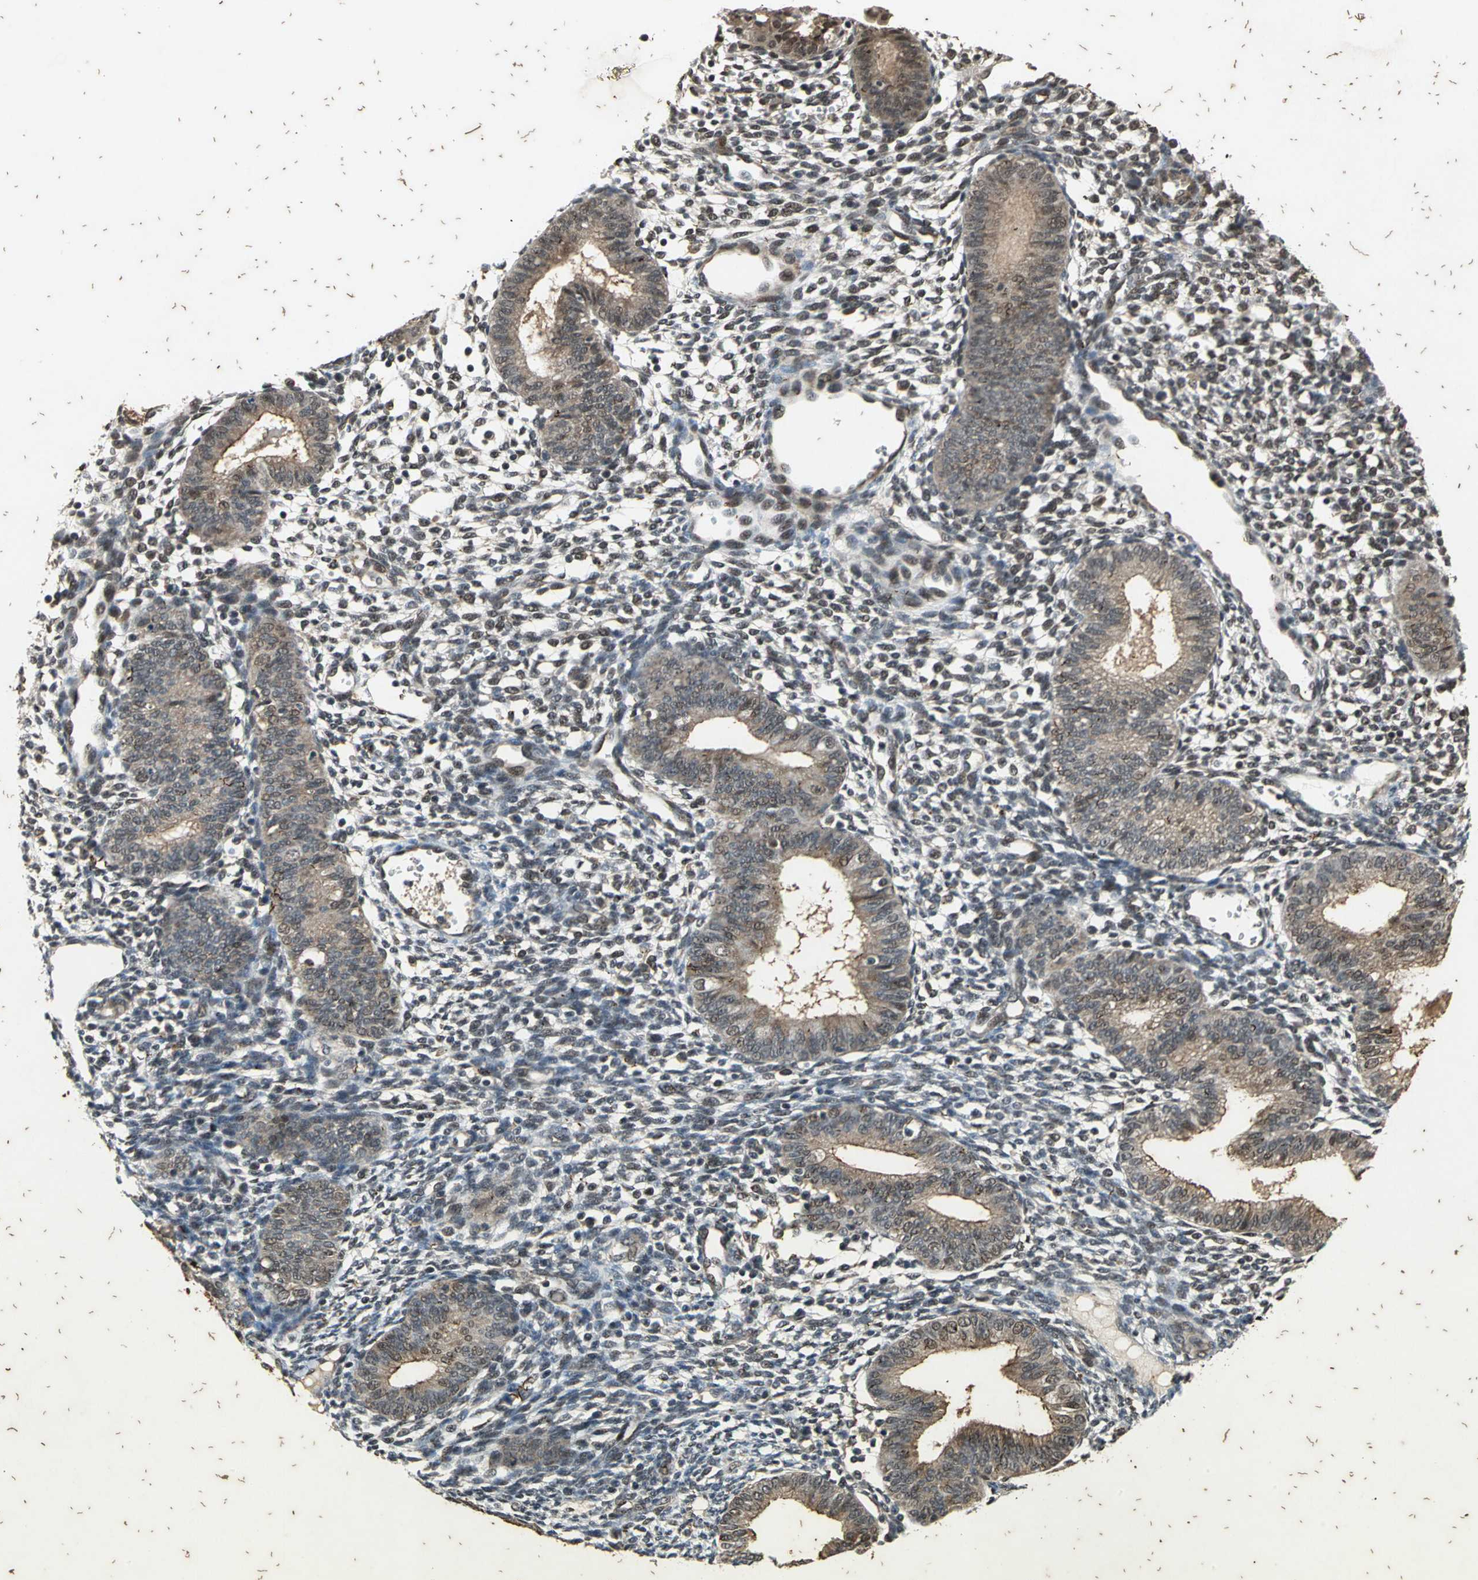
{"staining": {"intensity": "weak", "quantity": "<25%", "location": "cytoplasmic/membranous"}, "tissue": "endometrium", "cell_type": "Cells in endometrial stroma", "image_type": "normal", "snomed": [{"axis": "morphology", "description": "Normal tissue, NOS"}, {"axis": "topography", "description": "Endometrium"}], "caption": "Protein analysis of unremarkable endometrium reveals no significant staining in cells in endometrial stroma. (DAB (3,3'-diaminobenzidine) immunohistochemistry with hematoxylin counter stain).", "gene": "NOTCH3", "patient": {"sex": "female", "age": 61}}